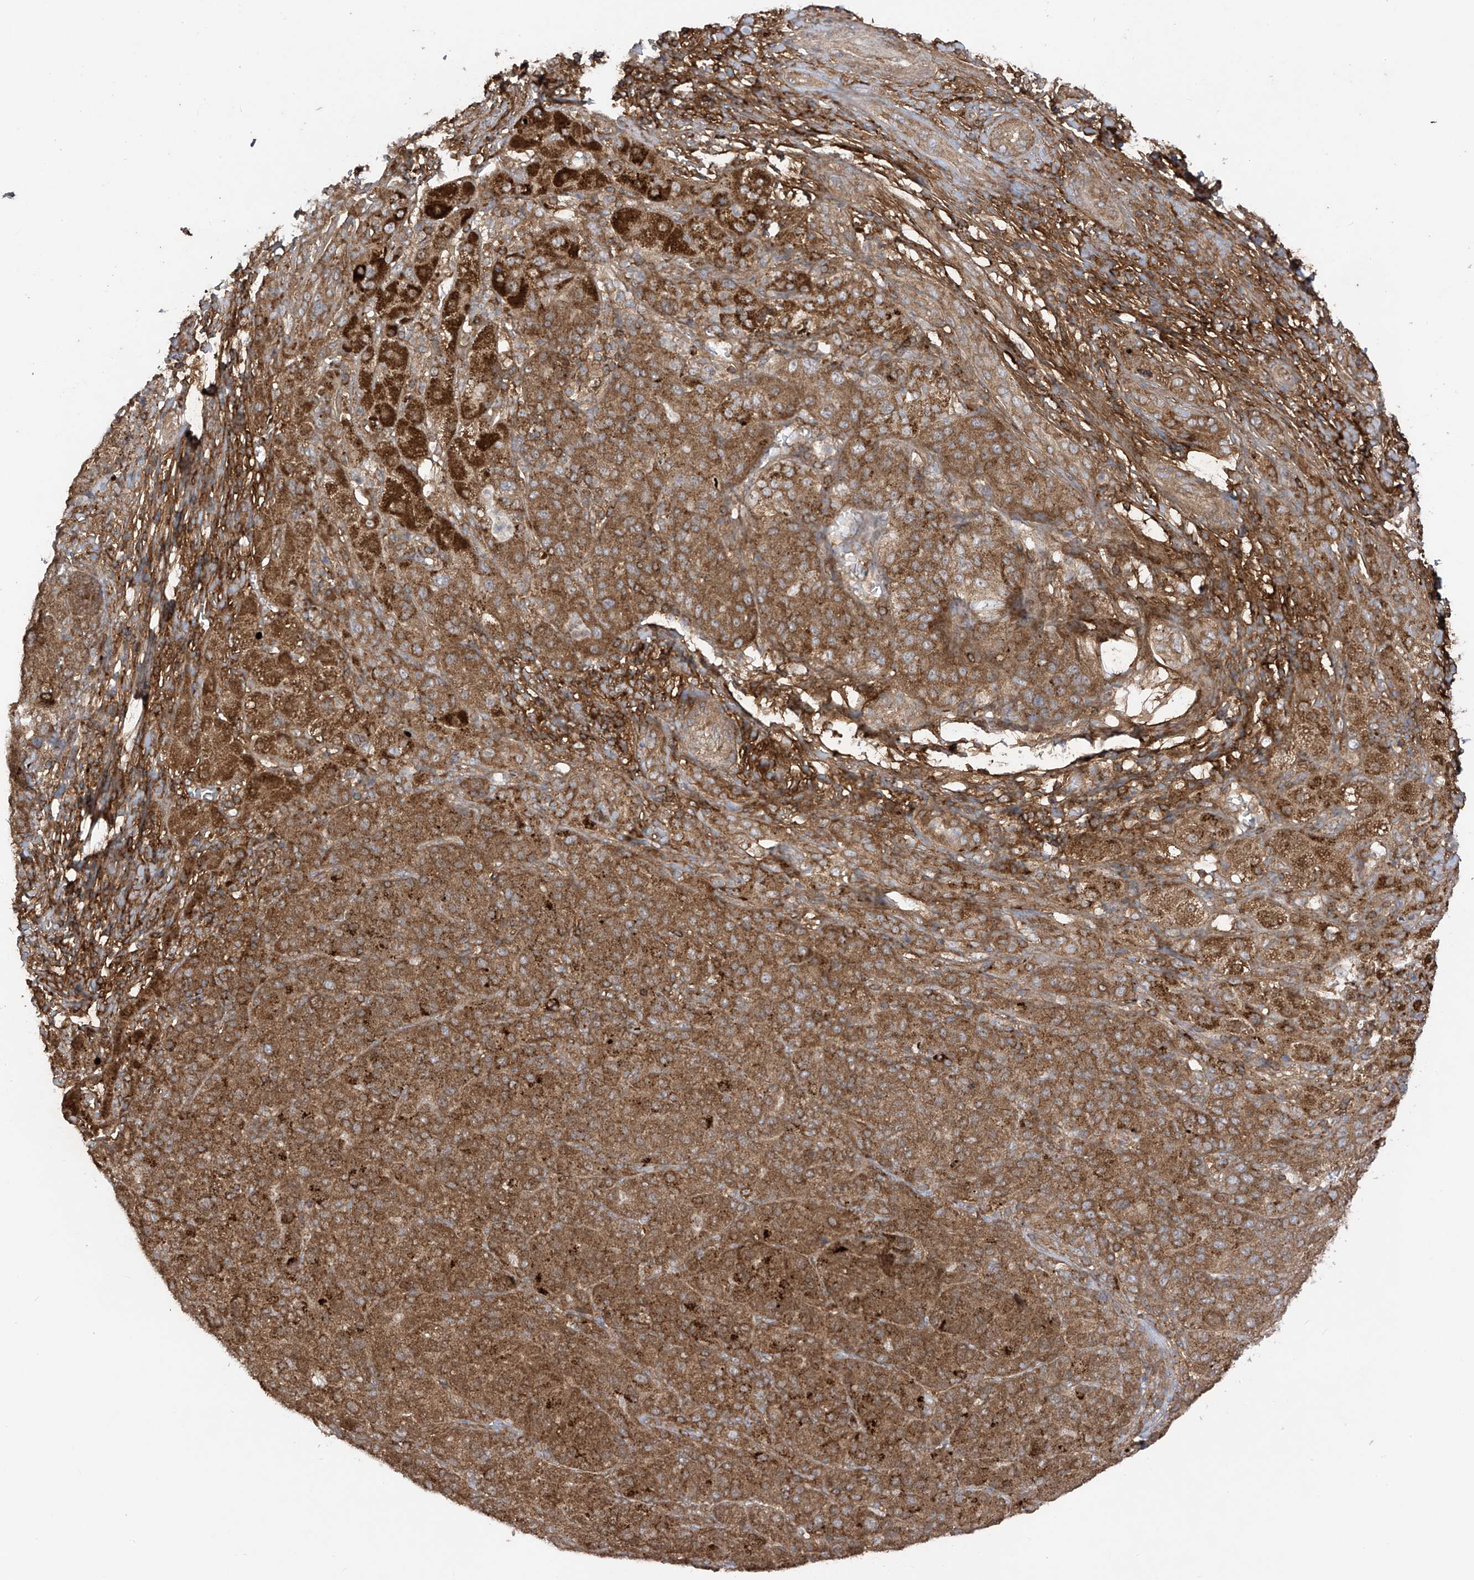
{"staining": {"intensity": "strong", "quantity": ">75%", "location": "cytoplasmic/membranous"}, "tissue": "liver cancer", "cell_type": "Tumor cells", "image_type": "cancer", "snomed": [{"axis": "morphology", "description": "Carcinoma, Hepatocellular, NOS"}, {"axis": "topography", "description": "Liver"}], "caption": "Immunohistochemical staining of human liver cancer displays strong cytoplasmic/membranous protein expression in about >75% of tumor cells. (brown staining indicates protein expression, while blue staining denotes nuclei).", "gene": "REPS1", "patient": {"sex": "male", "age": 65}}